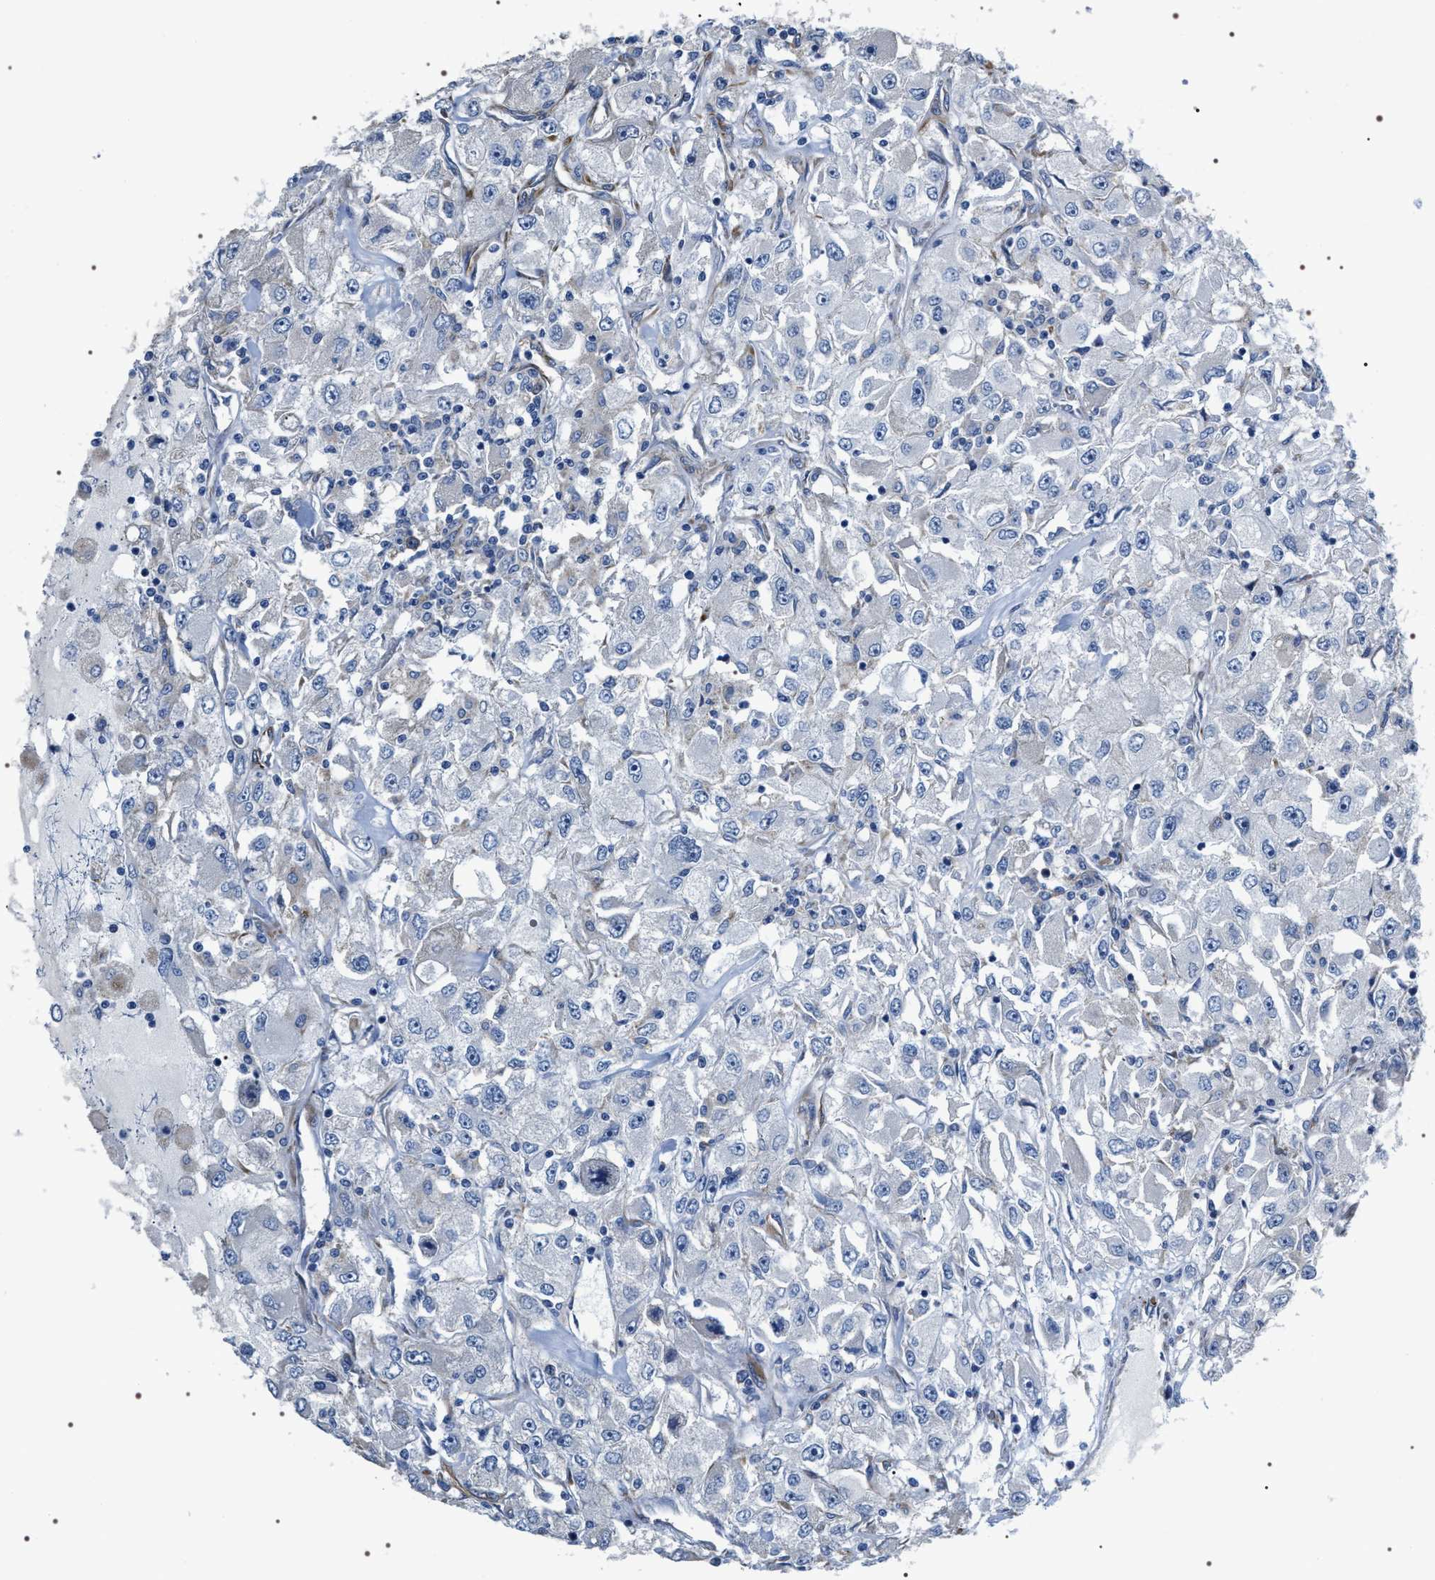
{"staining": {"intensity": "negative", "quantity": "none", "location": "none"}, "tissue": "renal cancer", "cell_type": "Tumor cells", "image_type": "cancer", "snomed": [{"axis": "morphology", "description": "Adenocarcinoma, NOS"}, {"axis": "topography", "description": "Kidney"}], "caption": "DAB (3,3'-diaminobenzidine) immunohistochemical staining of renal cancer (adenocarcinoma) exhibits no significant positivity in tumor cells.", "gene": "PKD1L1", "patient": {"sex": "female", "age": 52}}